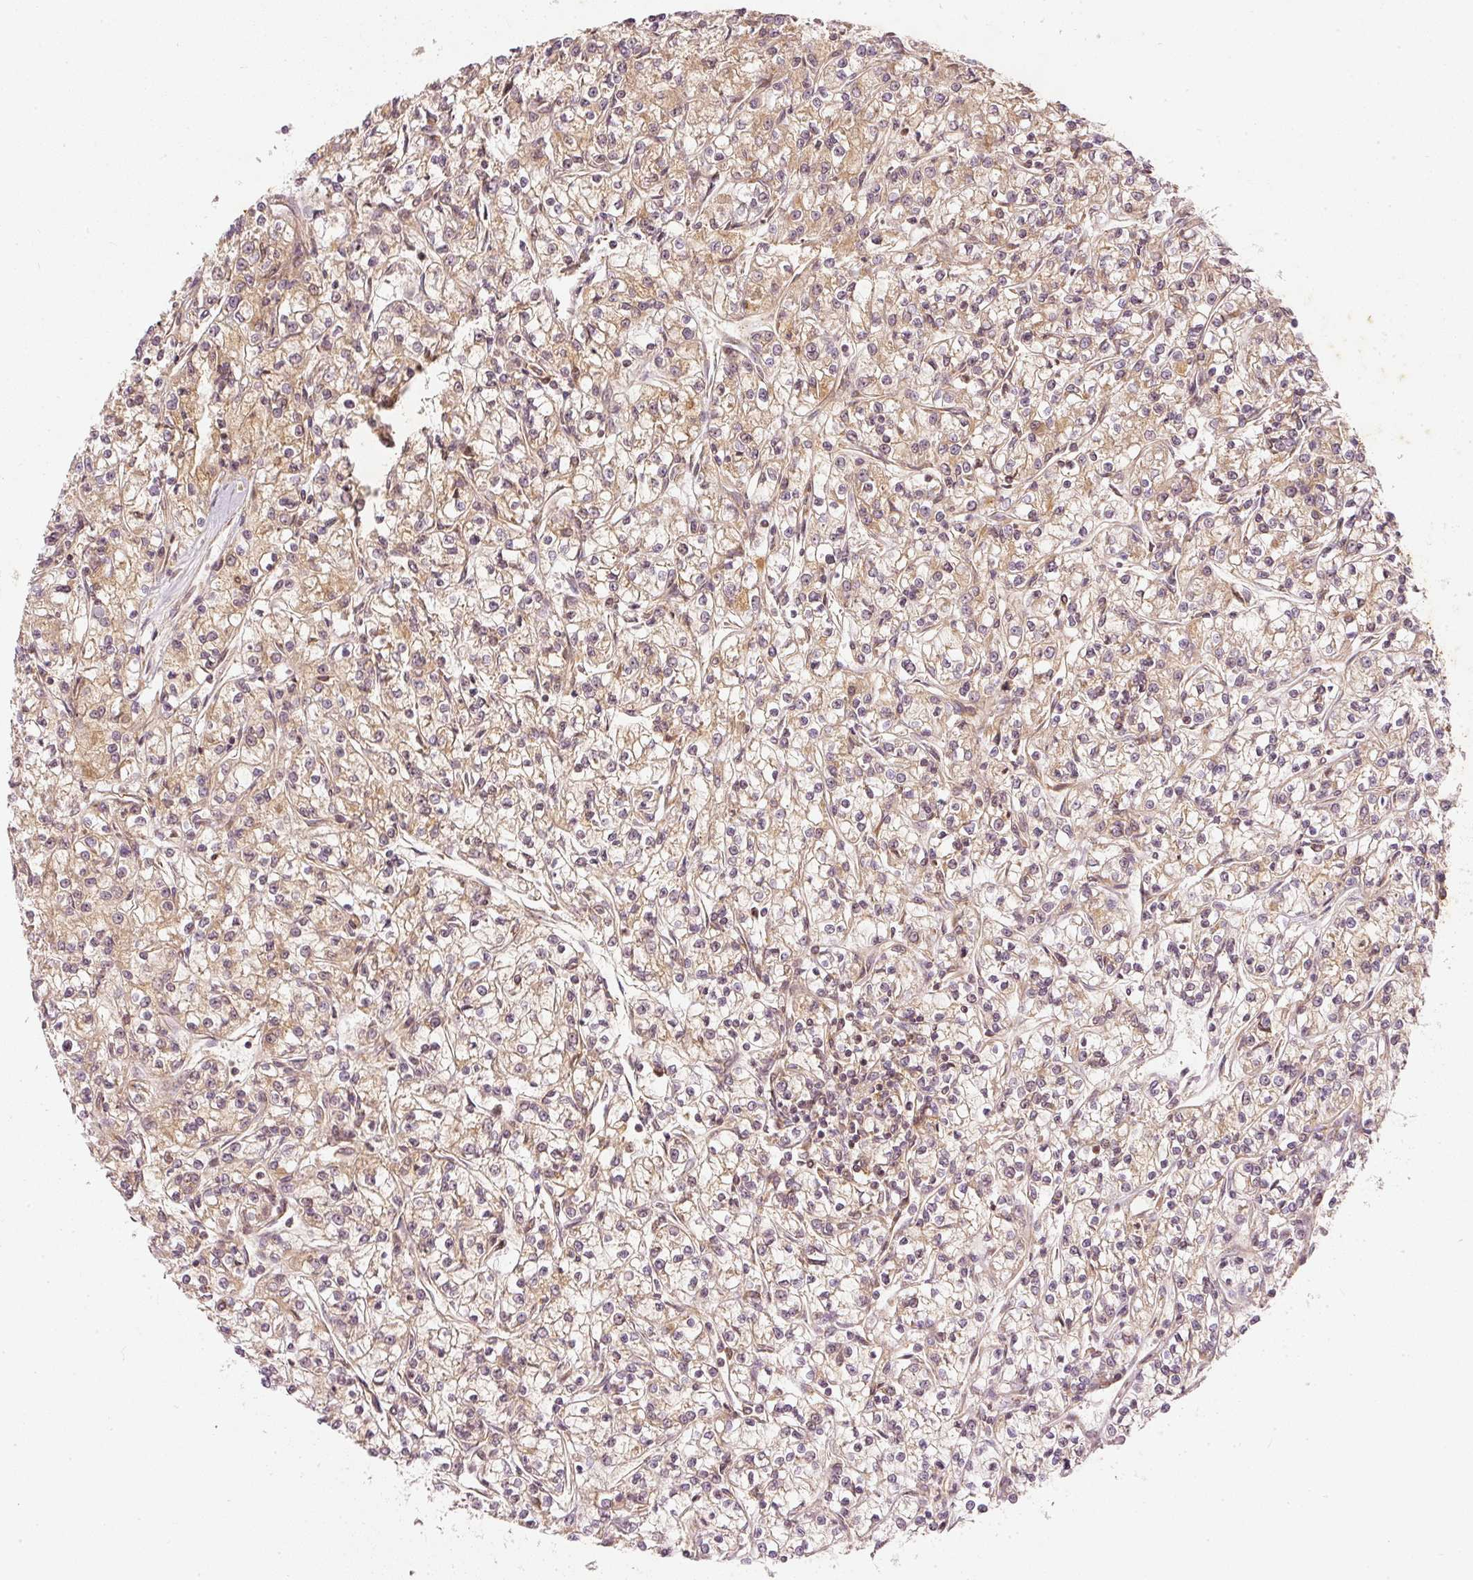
{"staining": {"intensity": "weak", "quantity": "25%-75%", "location": "cytoplasmic/membranous"}, "tissue": "renal cancer", "cell_type": "Tumor cells", "image_type": "cancer", "snomed": [{"axis": "morphology", "description": "Adenocarcinoma, NOS"}, {"axis": "topography", "description": "Kidney"}], "caption": "Immunohistochemical staining of renal cancer (adenocarcinoma) reveals low levels of weak cytoplasmic/membranous protein positivity in approximately 25%-75% of tumor cells.", "gene": "ZNF580", "patient": {"sex": "female", "age": 59}}